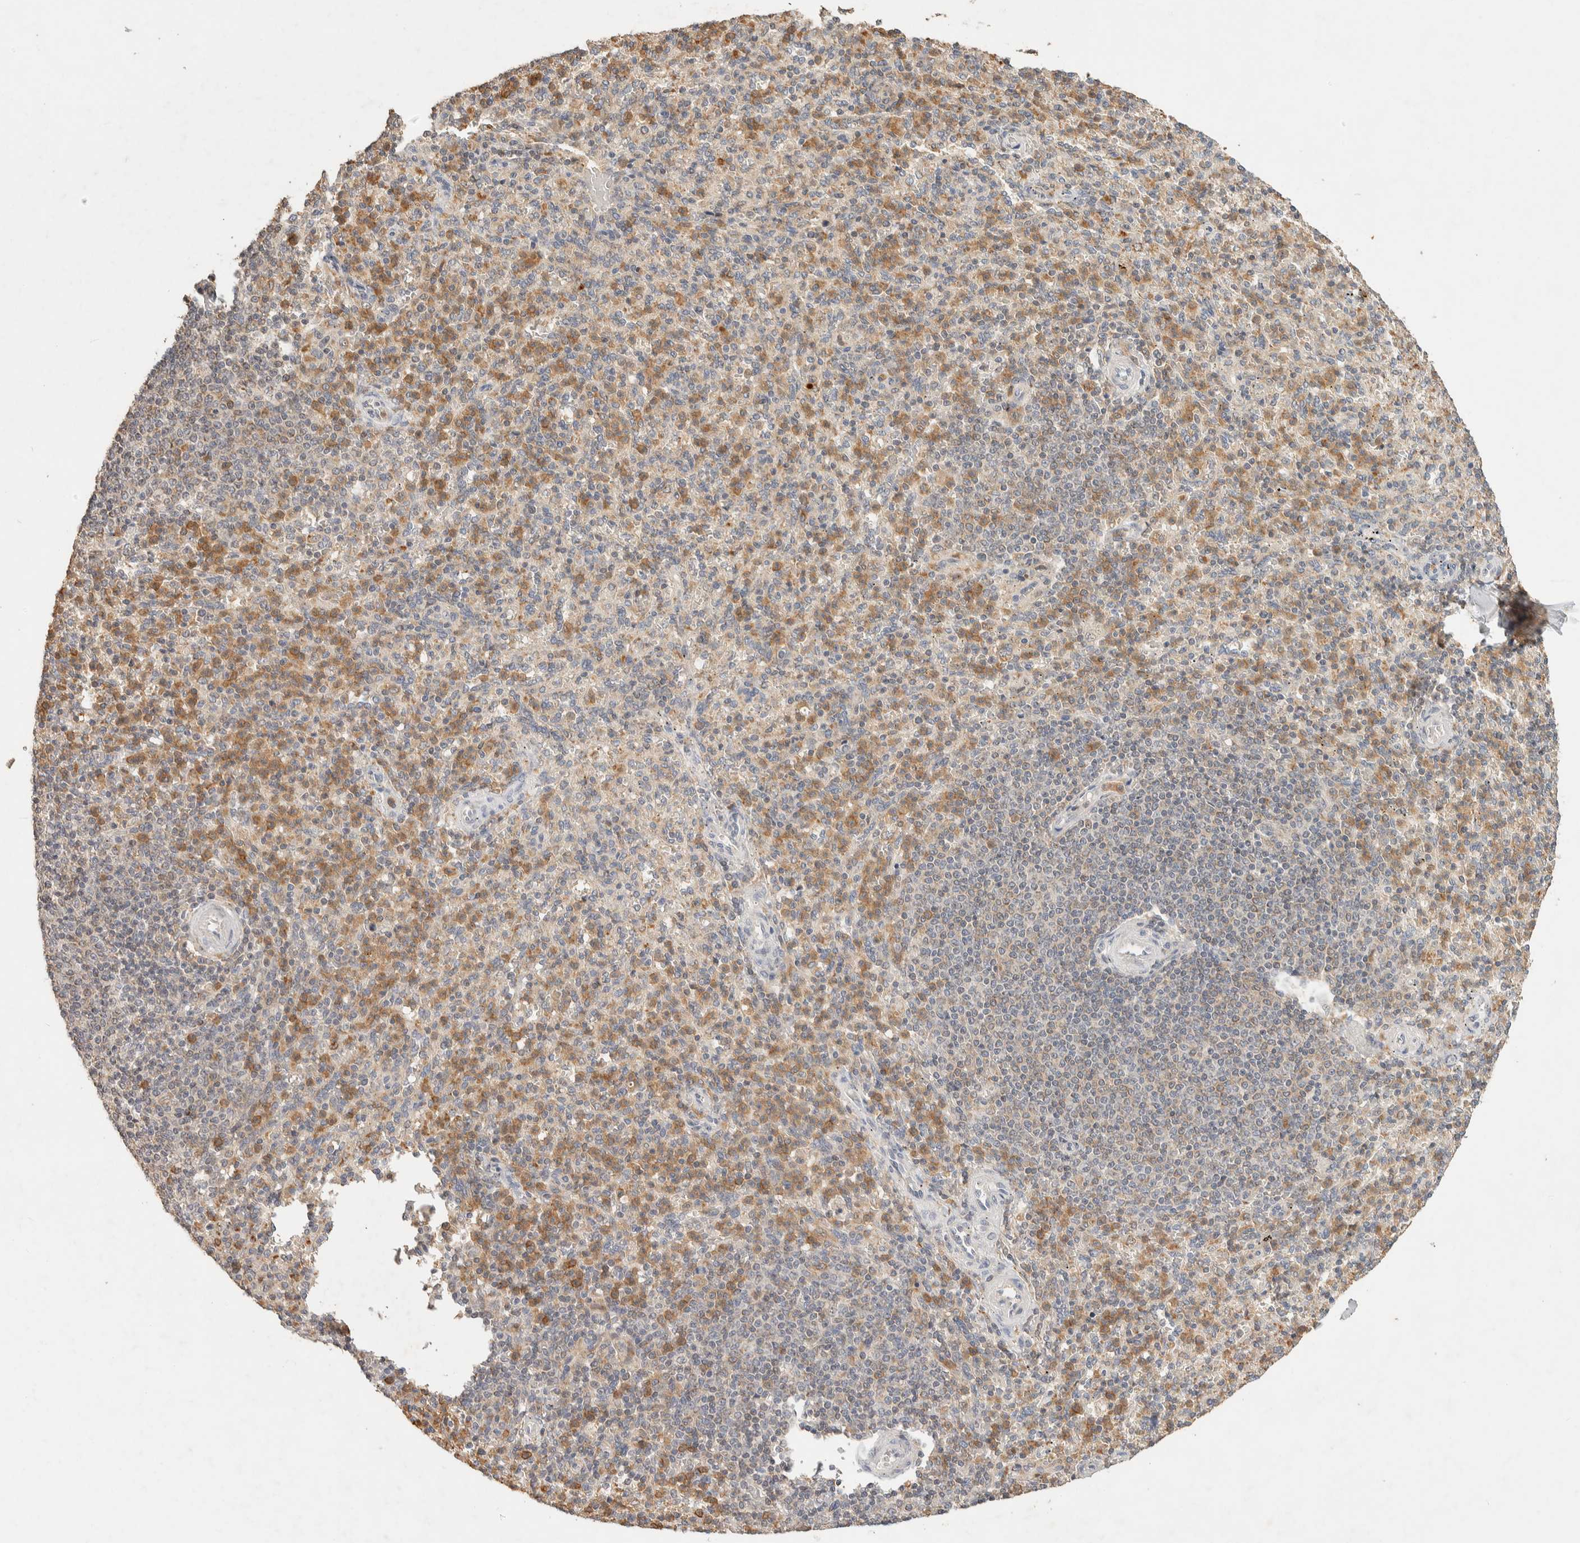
{"staining": {"intensity": "moderate", "quantity": "25%-75%", "location": "cytoplasmic/membranous"}, "tissue": "spleen", "cell_type": "Cells in red pulp", "image_type": "normal", "snomed": [{"axis": "morphology", "description": "Normal tissue, NOS"}, {"axis": "topography", "description": "Spleen"}], "caption": "Human spleen stained for a protein (brown) reveals moderate cytoplasmic/membranous positive expression in about 25%-75% of cells in red pulp.", "gene": "ITPA", "patient": {"sex": "male", "age": 36}}